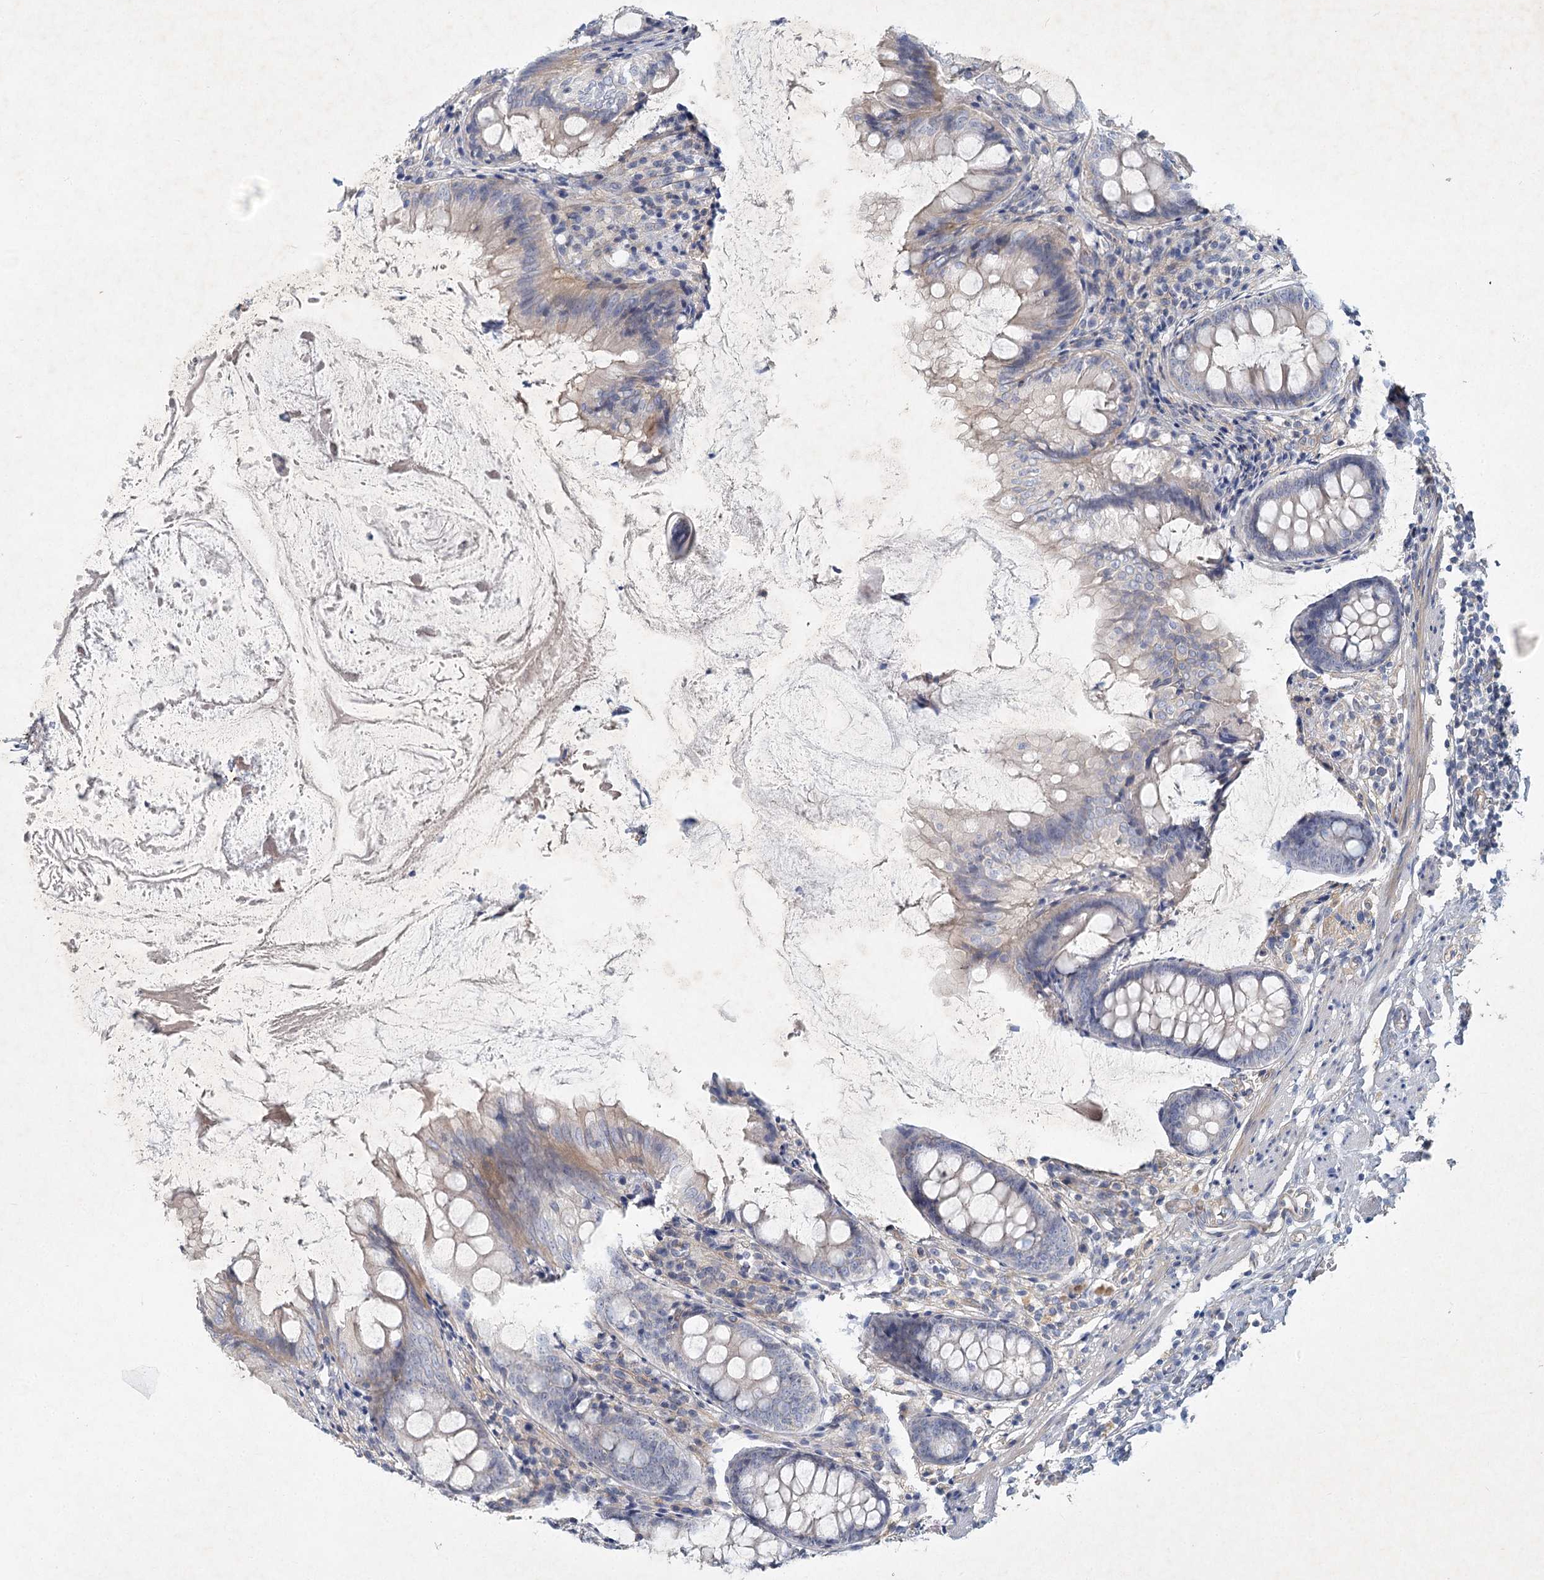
{"staining": {"intensity": "weak", "quantity": "25%-75%", "location": "cytoplasmic/membranous"}, "tissue": "appendix", "cell_type": "Glandular cells", "image_type": "normal", "snomed": [{"axis": "morphology", "description": "Normal tissue, NOS"}, {"axis": "topography", "description": "Appendix"}], "caption": "The immunohistochemical stain highlights weak cytoplasmic/membranous positivity in glandular cells of unremarkable appendix.", "gene": "DNMBP", "patient": {"sex": "female", "age": 77}}